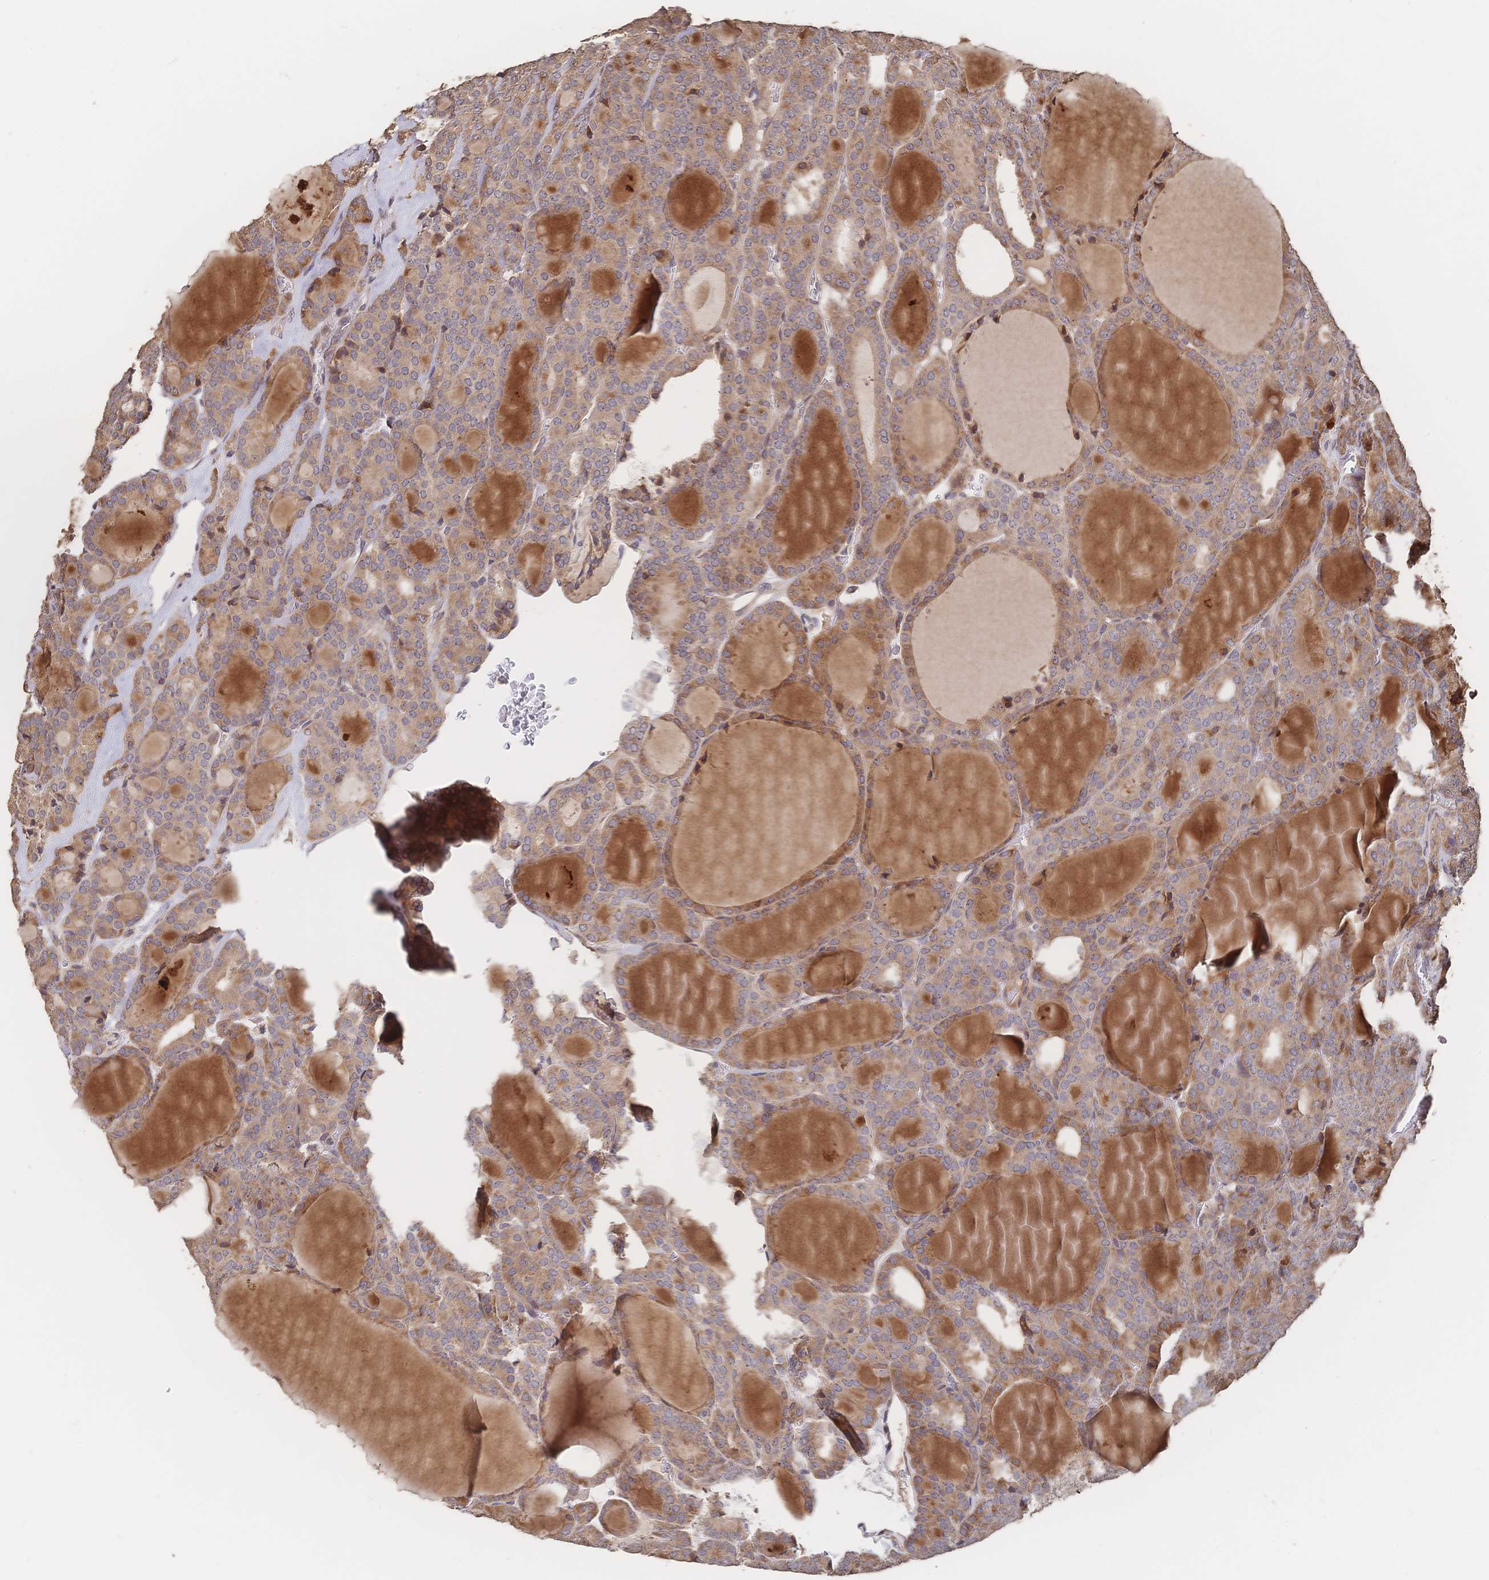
{"staining": {"intensity": "moderate", "quantity": ">75%", "location": "cytoplasmic/membranous"}, "tissue": "thyroid cancer", "cell_type": "Tumor cells", "image_type": "cancer", "snomed": [{"axis": "morphology", "description": "Follicular adenoma carcinoma, NOS"}, {"axis": "topography", "description": "Thyroid gland"}], "caption": "Protein staining demonstrates moderate cytoplasmic/membranous positivity in approximately >75% of tumor cells in thyroid cancer (follicular adenoma carcinoma). Using DAB (brown) and hematoxylin (blue) stains, captured at high magnification using brightfield microscopy.", "gene": "DNAJA4", "patient": {"sex": "male", "age": 74}}